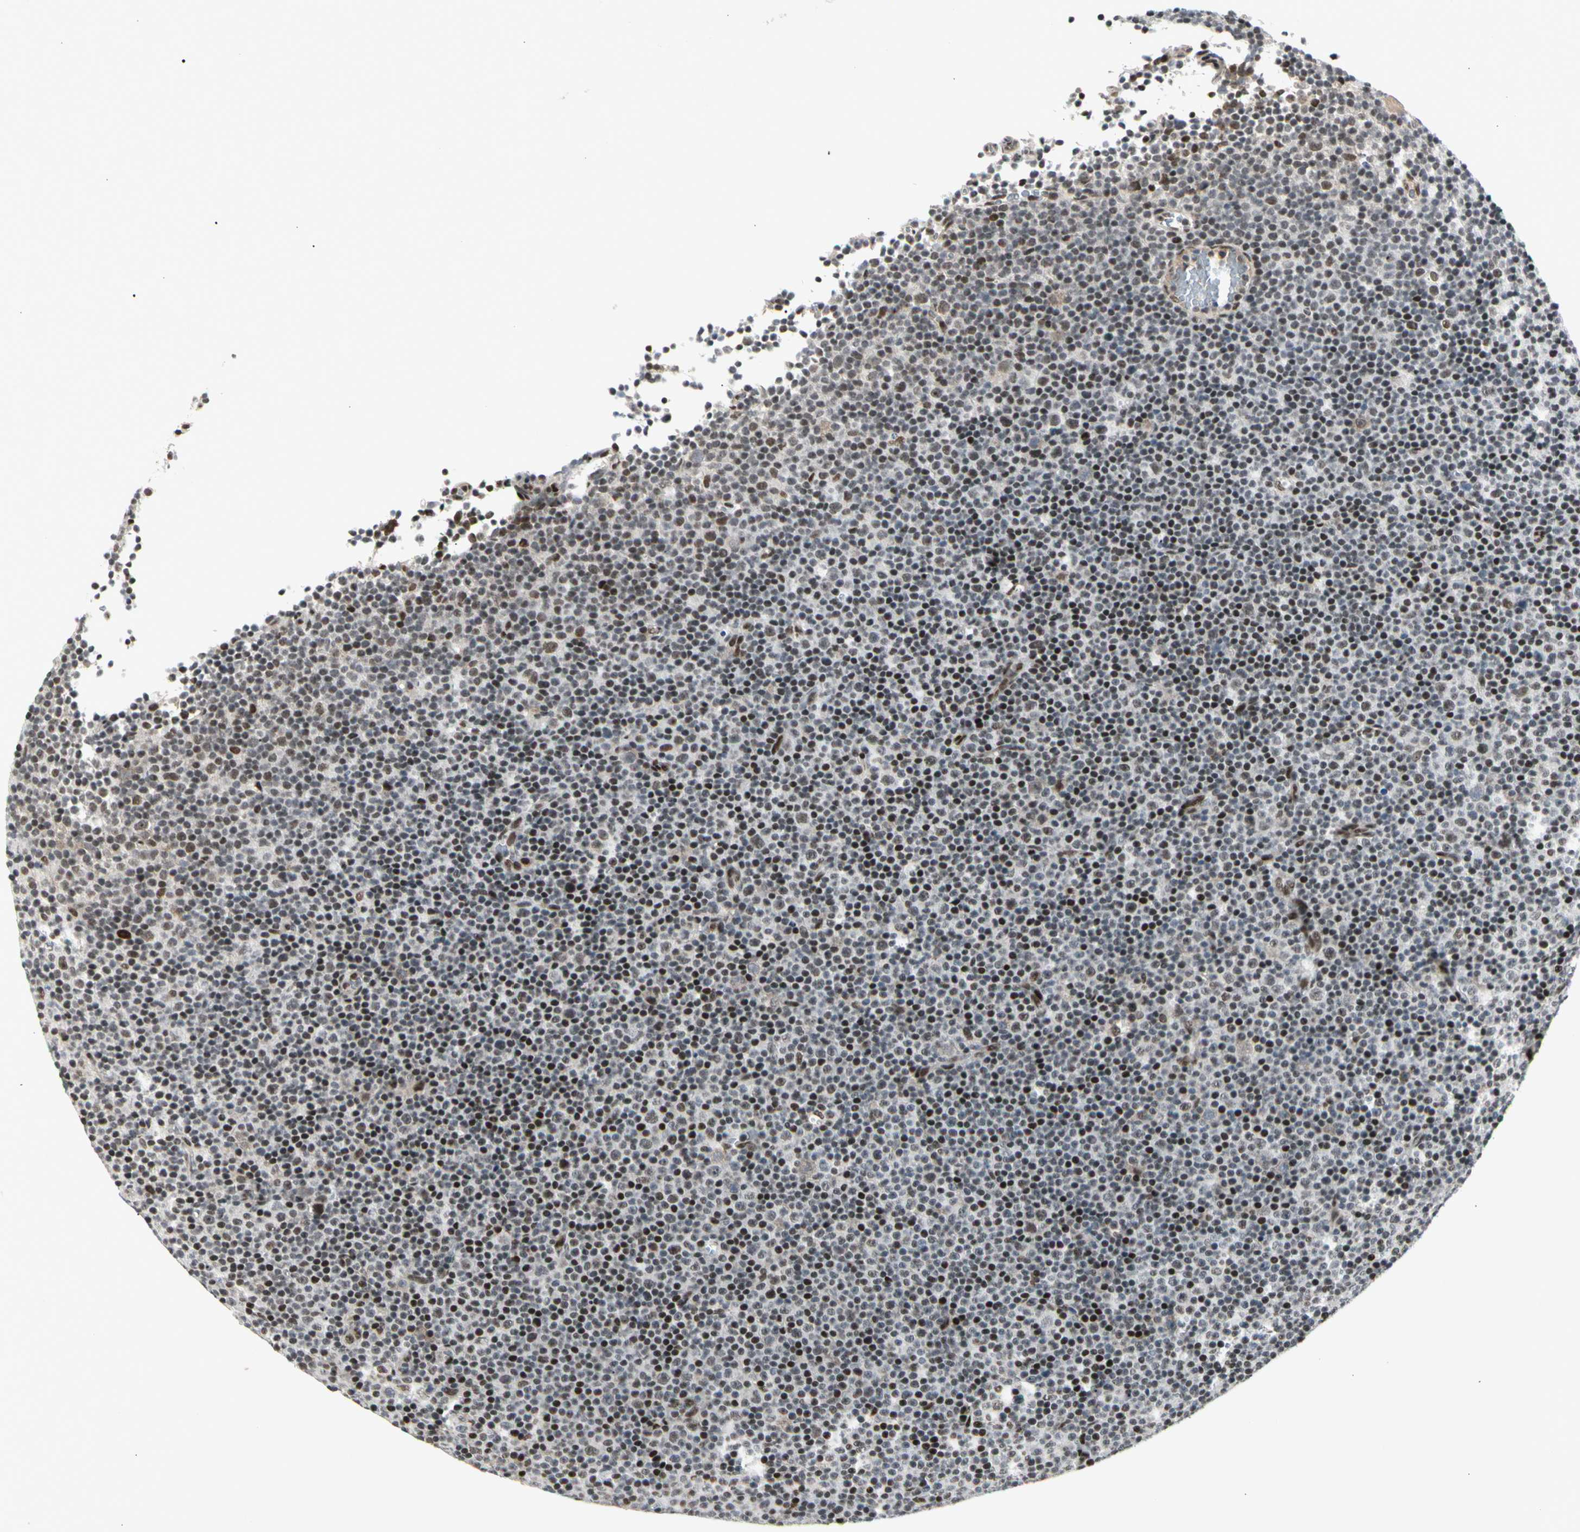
{"staining": {"intensity": "strong", "quantity": "<25%", "location": "nuclear"}, "tissue": "lymphoma", "cell_type": "Tumor cells", "image_type": "cancer", "snomed": [{"axis": "morphology", "description": "Malignant lymphoma, non-Hodgkin's type, Low grade"}, {"axis": "topography", "description": "Lymph node"}], "caption": "Protein staining exhibits strong nuclear positivity in approximately <25% of tumor cells in low-grade malignant lymphoma, non-Hodgkin's type.", "gene": "FOXJ2", "patient": {"sex": "female", "age": 67}}